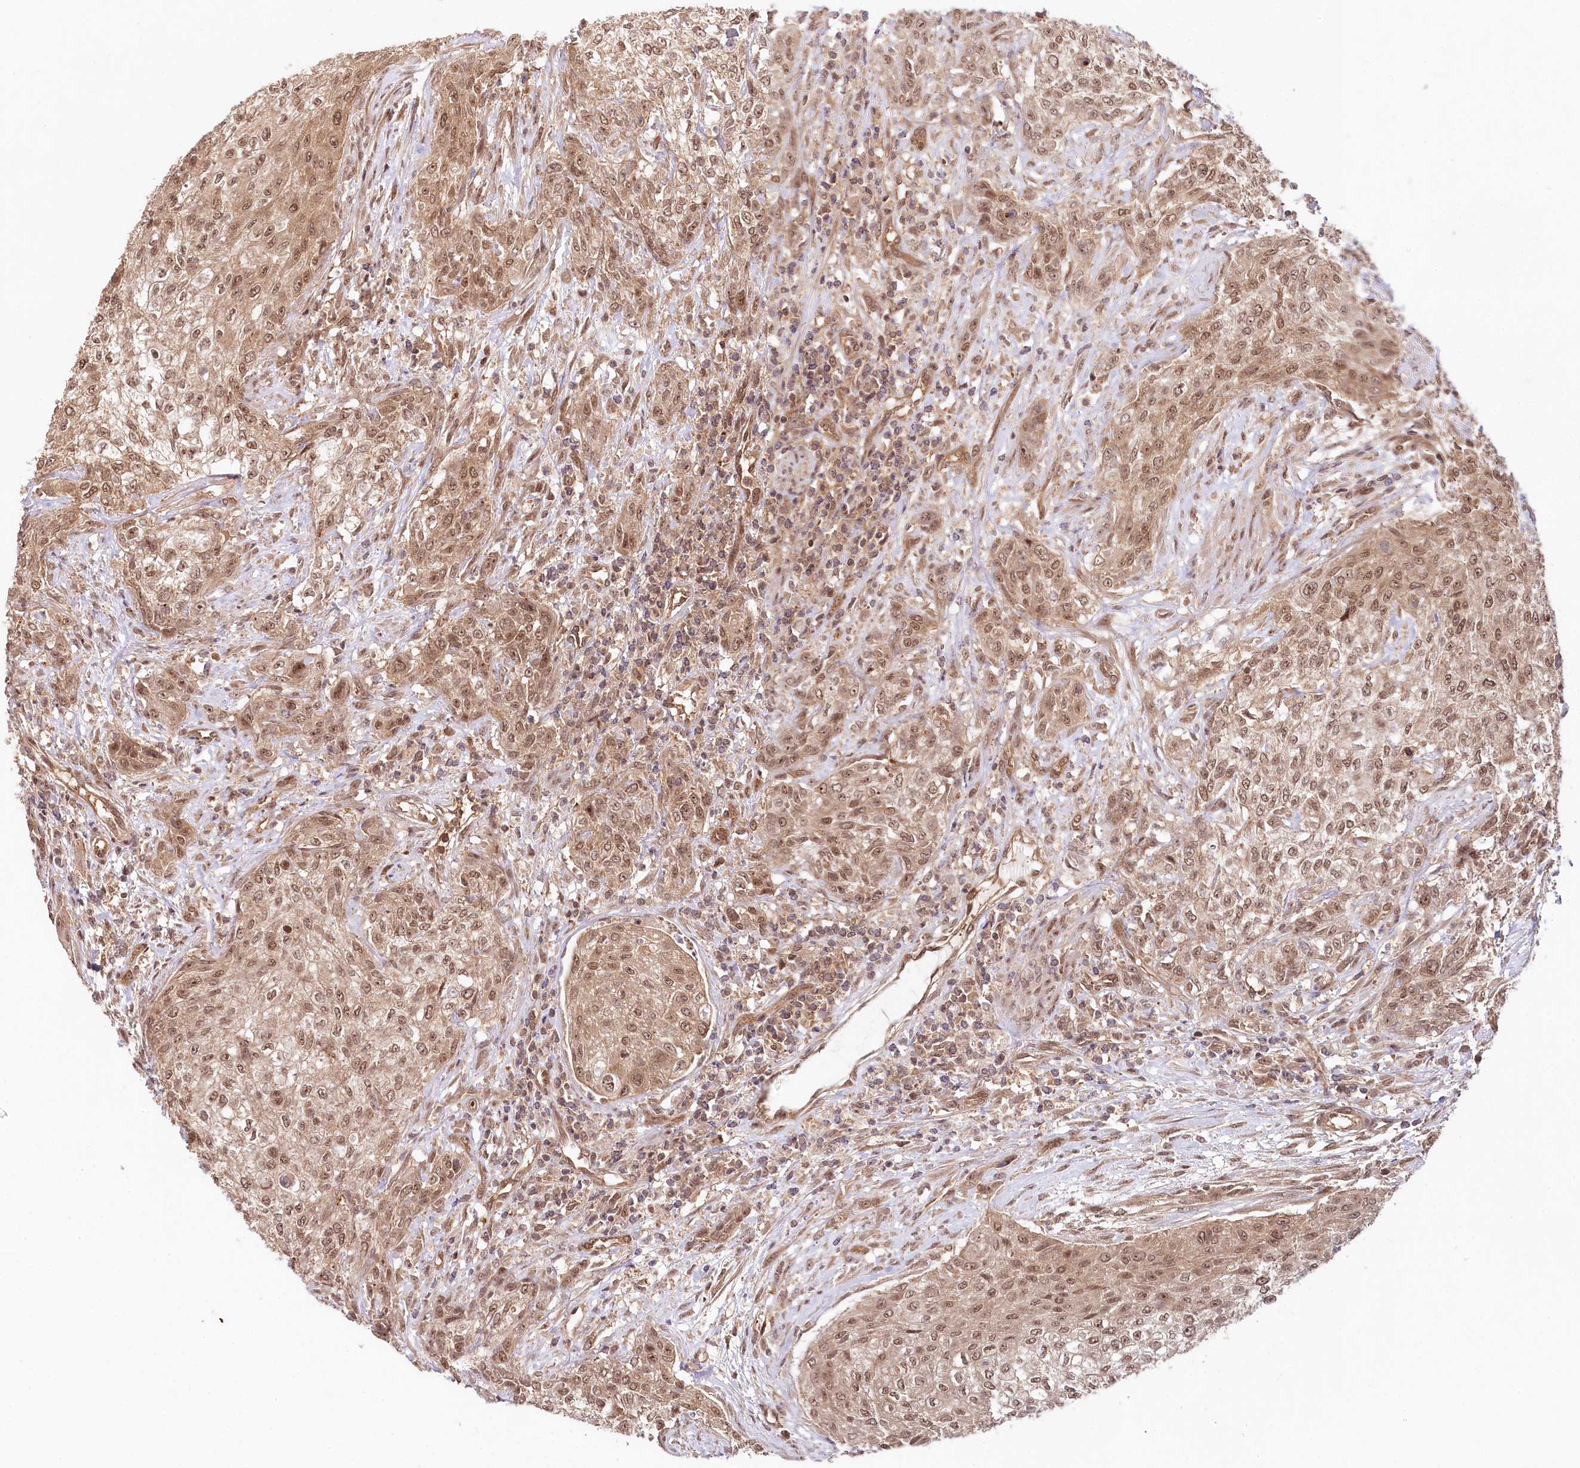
{"staining": {"intensity": "moderate", "quantity": ">75%", "location": "cytoplasmic/membranous,nuclear"}, "tissue": "urothelial cancer", "cell_type": "Tumor cells", "image_type": "cancer", "snomed": [{"axis": "morphology", "description": "Normal tissue, NOS"}, {"axis": "morphology", "description": "Urothelial carcinoma, NOS"}, {"axis": "topography", "description": "Urinary bladder"}, {"axis": "topography", "description": "Peripheral nerve tissue"}], "caption": "Protein analysis of urothelial cancer tissue demonstrates moderate cytoplasmic/membranous and nuclear staining in approximately >75% of tumor cells. The staining is performed using DAB (3,3'-diaminobenzidine) brown chromogen to label protein expression. The nuclei are counter-stained blue using hematoxylin.", "gene": "CCDC65", "patient": {"sex": "male", "age": 35}}